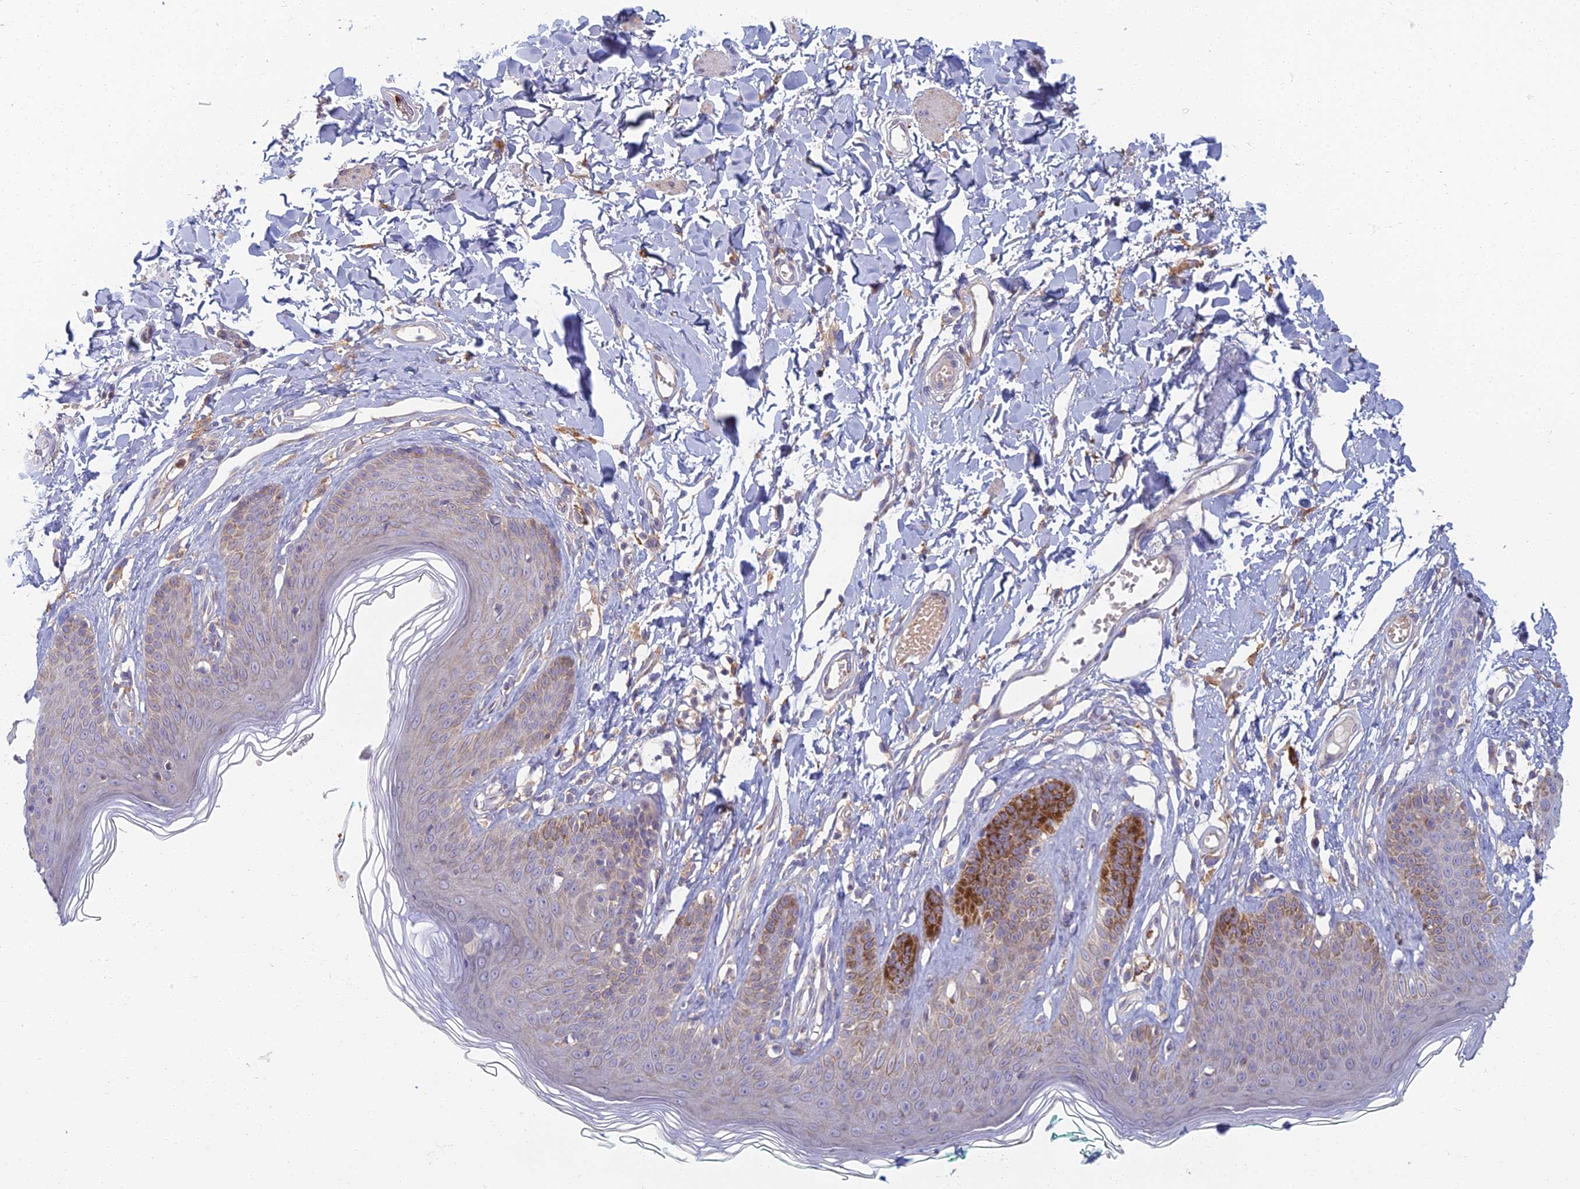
{"staining": {"intensity": "strong", "quantity": "<25%", "location": "cytoplasmic/membranous"}, "tissue": "skin", "cell_type": "Epidermal cells", "image_type": "normal", "snomed": [{"axis": "morphology", "description": "Normal tissue, NOS"}, {"axis": "morphology", "description": "Squamous cell carcinoma, NOS"}, {"axis": "topography", "description": "Vulva"}], "caption": "Unremarkable skin displays strong cytoplasmic/membranous staining in about <25% of epidermal cells.", "gene": "PROX2", "patient": {"sex": "female", "age": 85}}